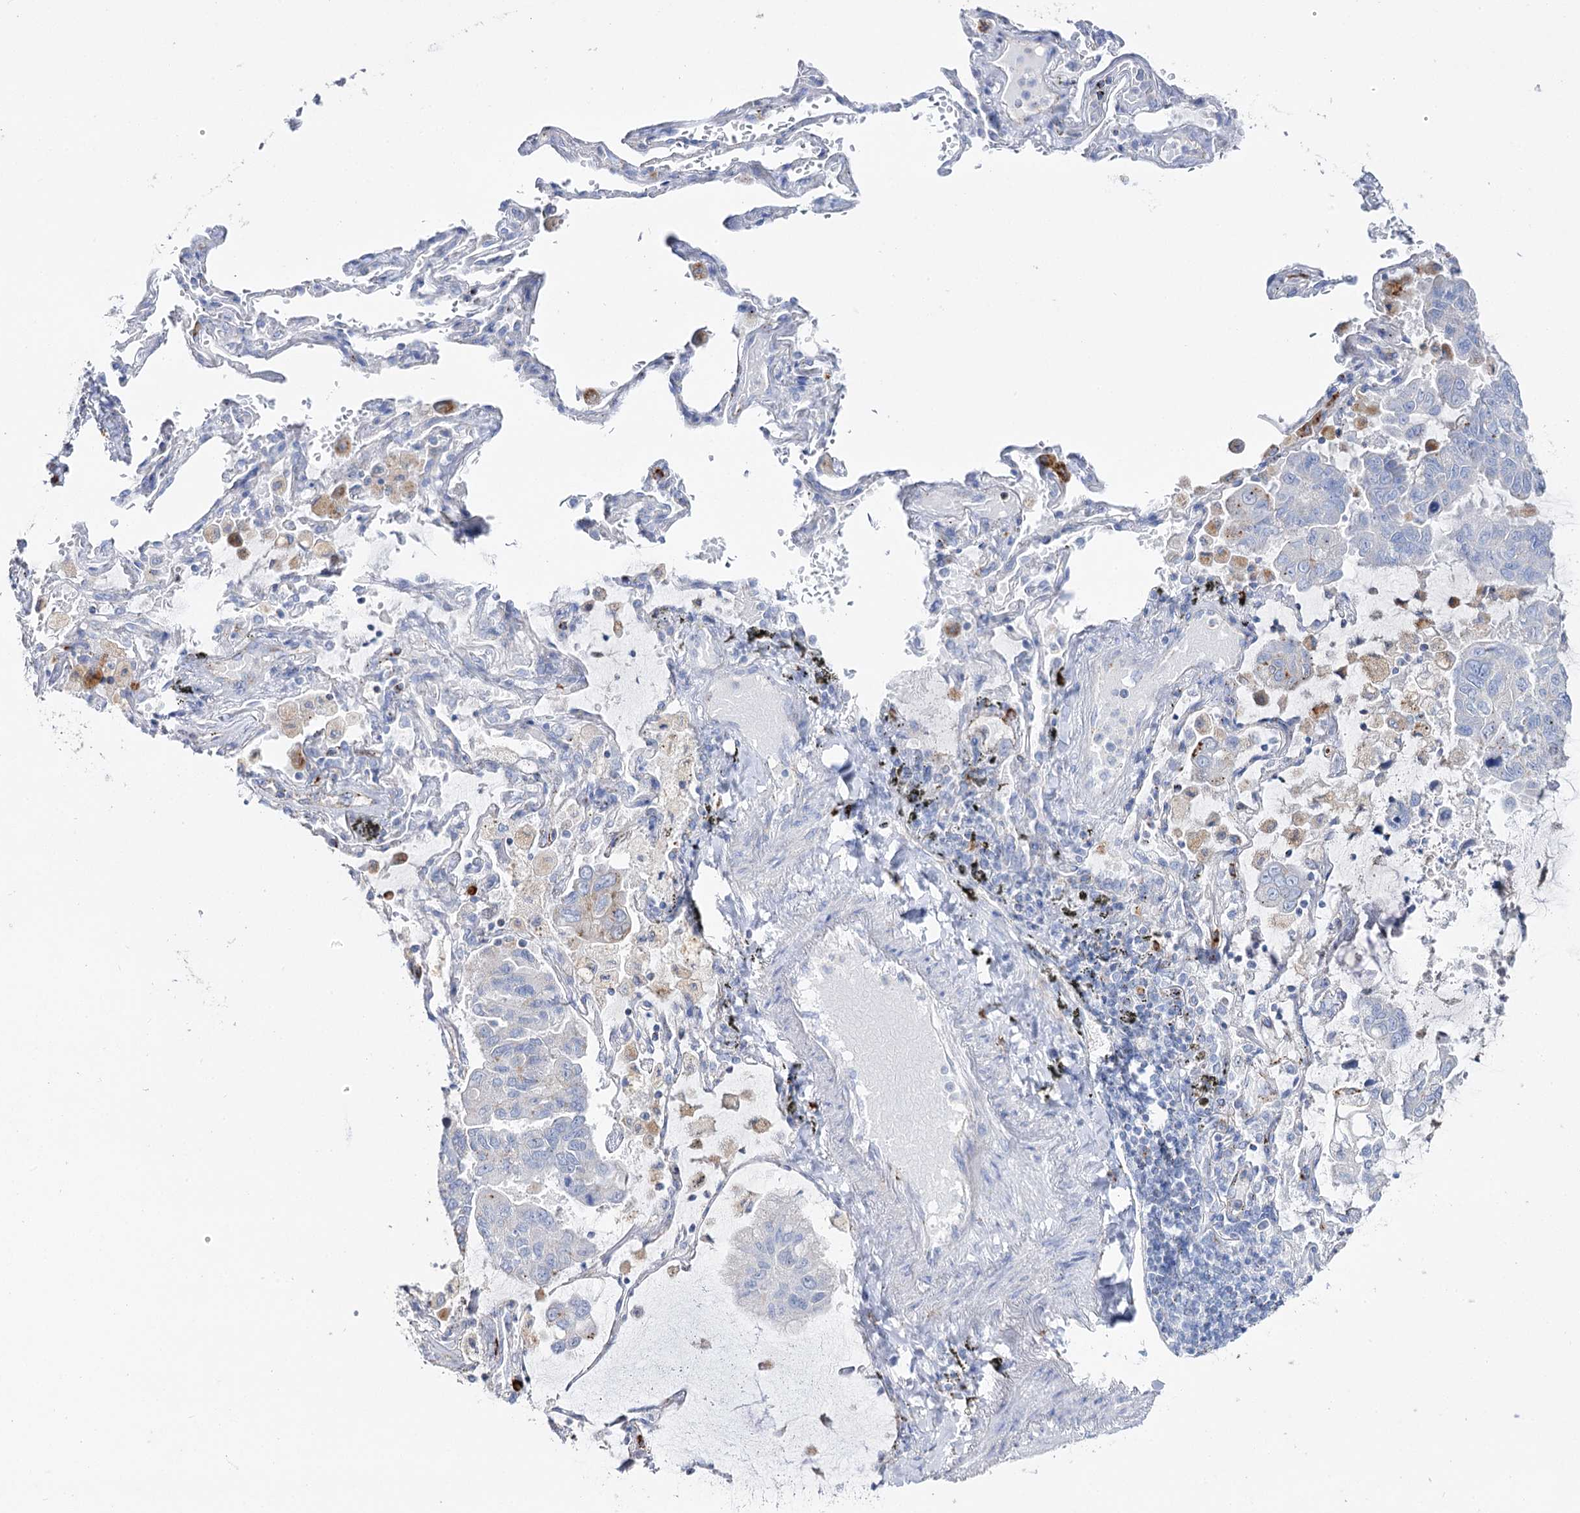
{"staining": {"intensity": "negative", "quantity": "none", "location": "none"}, "tissue": "lung cancer", "cell_type": "Tumor cells", "image_type": "cancer", "snomed": [{"axis": "morphology", "description": "Adenocarcinoma, NOS"}, {"axis": "topography", "description": "Lung"}], "caption": "The image exhibits no staining of tumor cells in lung cancer.", "gene": "SLC3A1", "patient": {"sex": "male", "age": 64}}